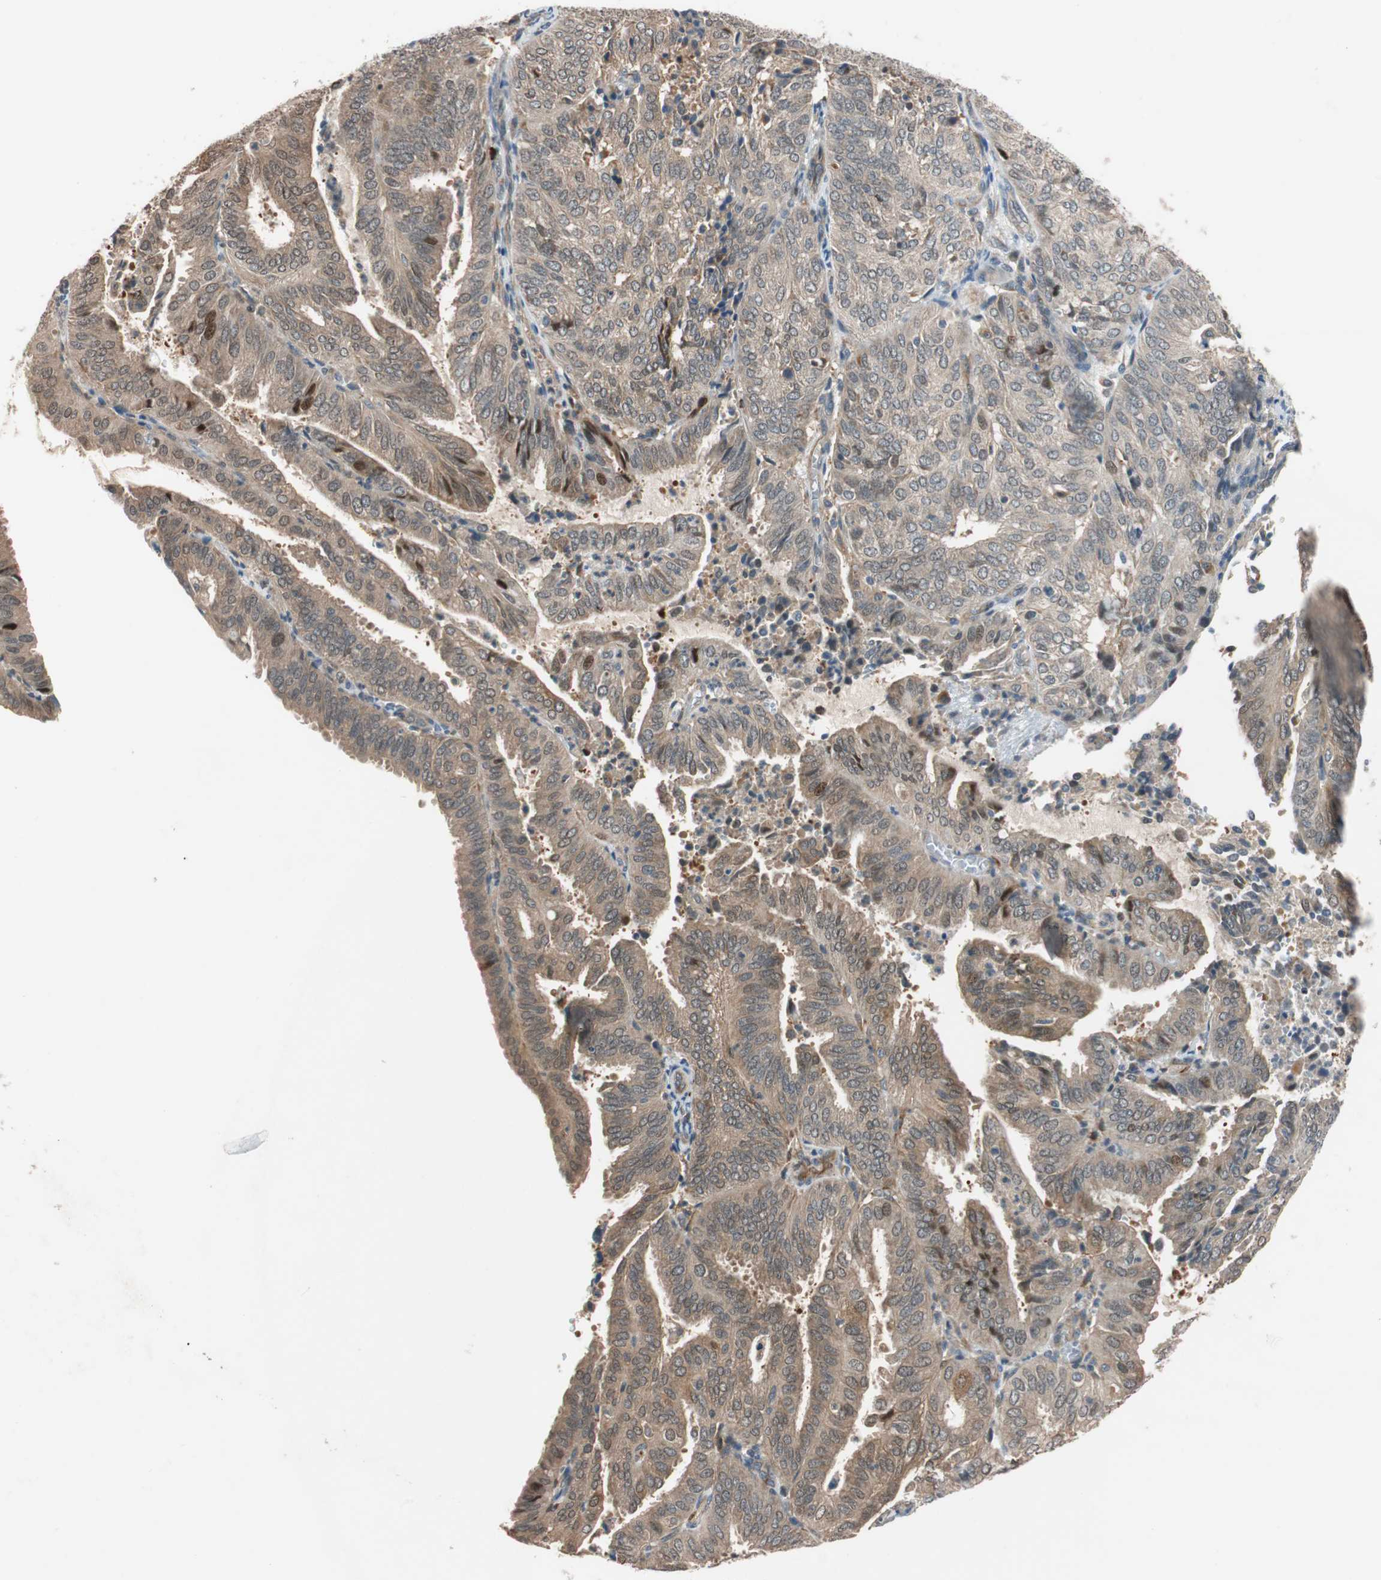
{"staining": {"intensity": "weak", "quantity": ">75%", "location": "cytoplasmic/membranous"}, "tissue": "endometrial cancer", "cell_type": "Tumor cells", "image_type": "cancer", "snomed": [{"axis": "morphology", "description": "Adenocarcinoma, NOS"}, {"axis": "topography", "description": "Uterus"}], "caption": "This image displays endometrial cancer (adenocarcinoma) stained with immunohistochemistry (IHC) to label a protein in brown. The cytoplasmic/membranous of tumor cells show weak positivity for the protein. Nuclei are counter-stained blue.", "gene": "PIK3R3", "patient": {"sex": "female", "age": 60}}